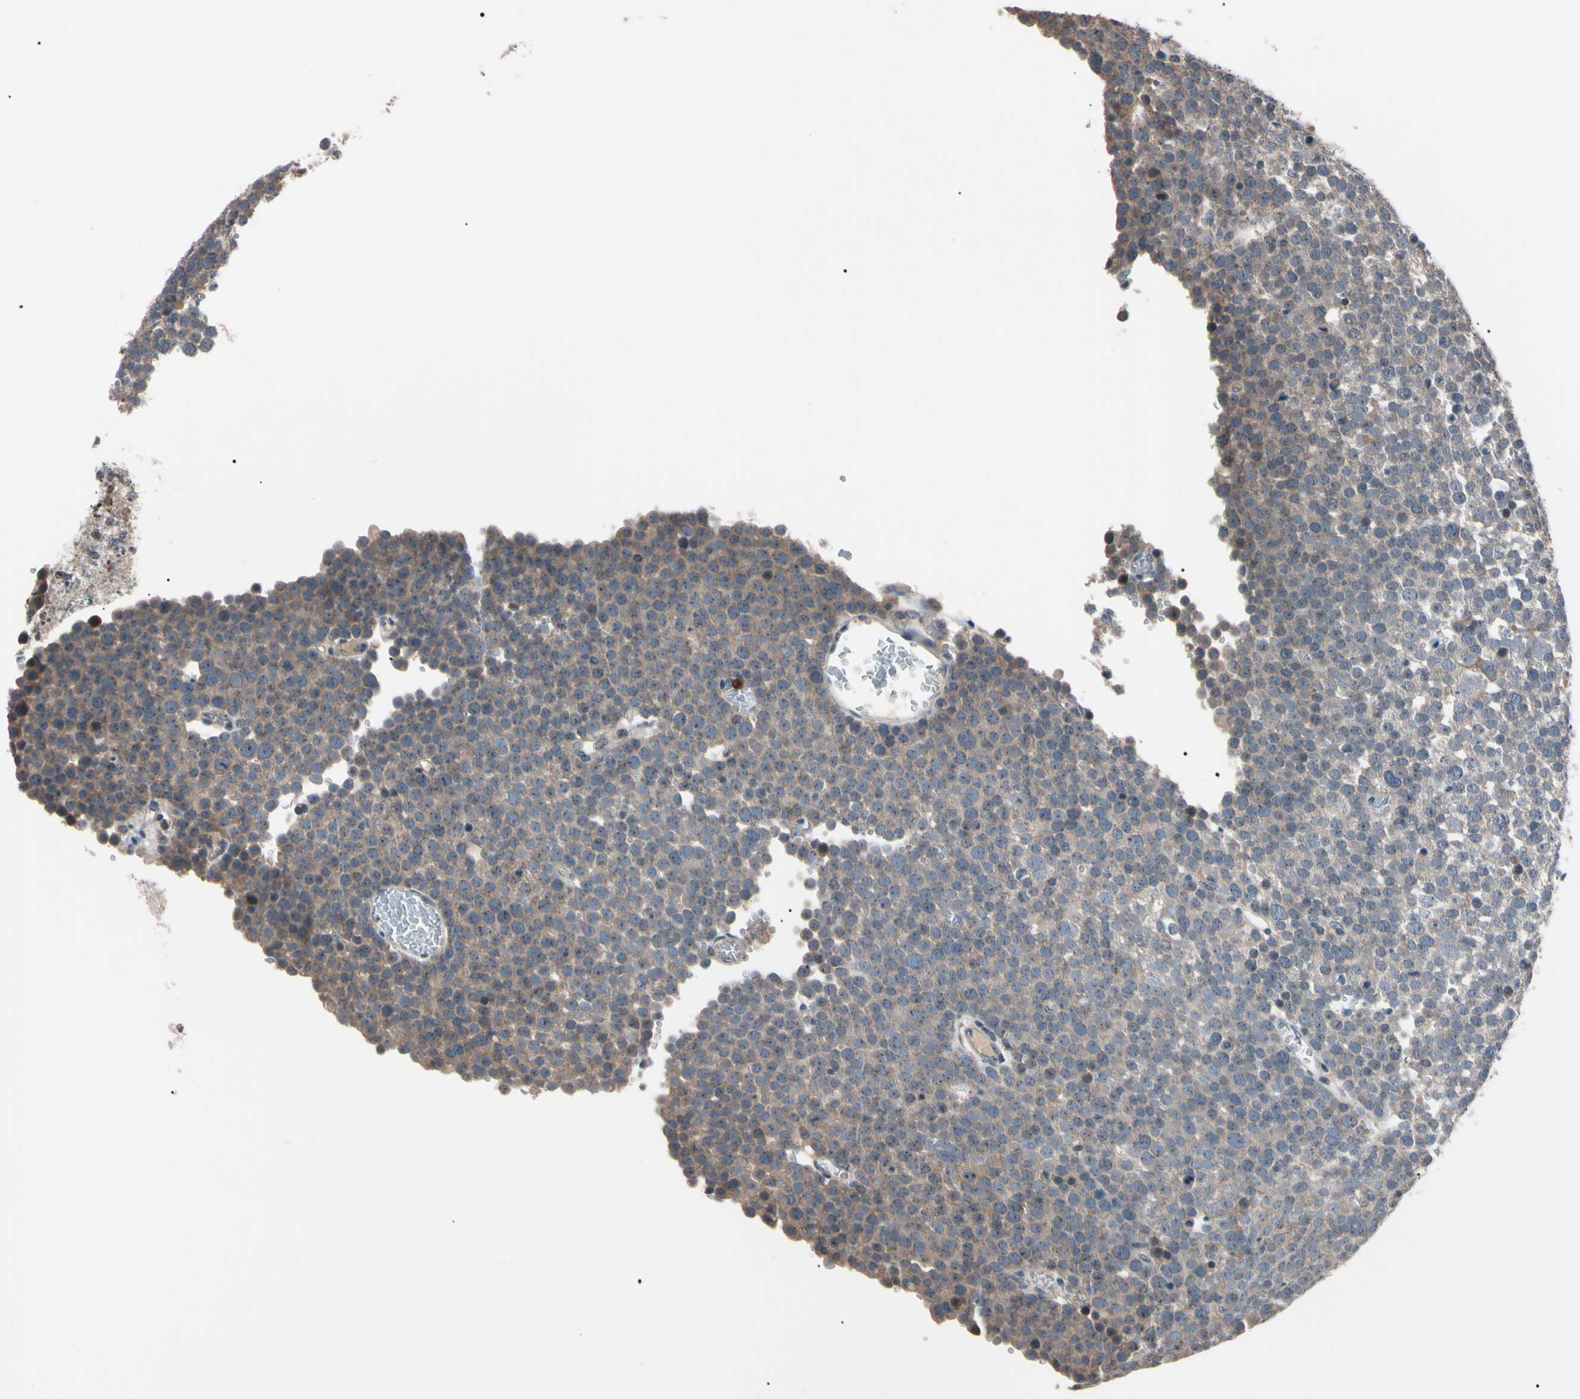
{"staining": {"intensity": "weak", "quantity": ">75%", "location": "cytoplasmic/membranous"}, "tissue": "testis cancer", "cell_type": "Tumor cells", "image_type": "cancer", "snomed": [{"axis": "morphology", "description": "Seminoma, NOS"}, {"axis": "topography", "description": "Testis"}], "caption": "Immunohistochemistry (IHC) of seminoma (testis) reveals low levels of weak cytoplasmic/membranous positivity in approximately >75% of tumor cells. The protein is stained brown, and the nuclei are stained in blue (DAB (3,3'-diaminobenzidine) IHC with brightfield microscopy, high magnification).", "gene": "TRAF5", "patient": {"sex": "male", "age": 71}}